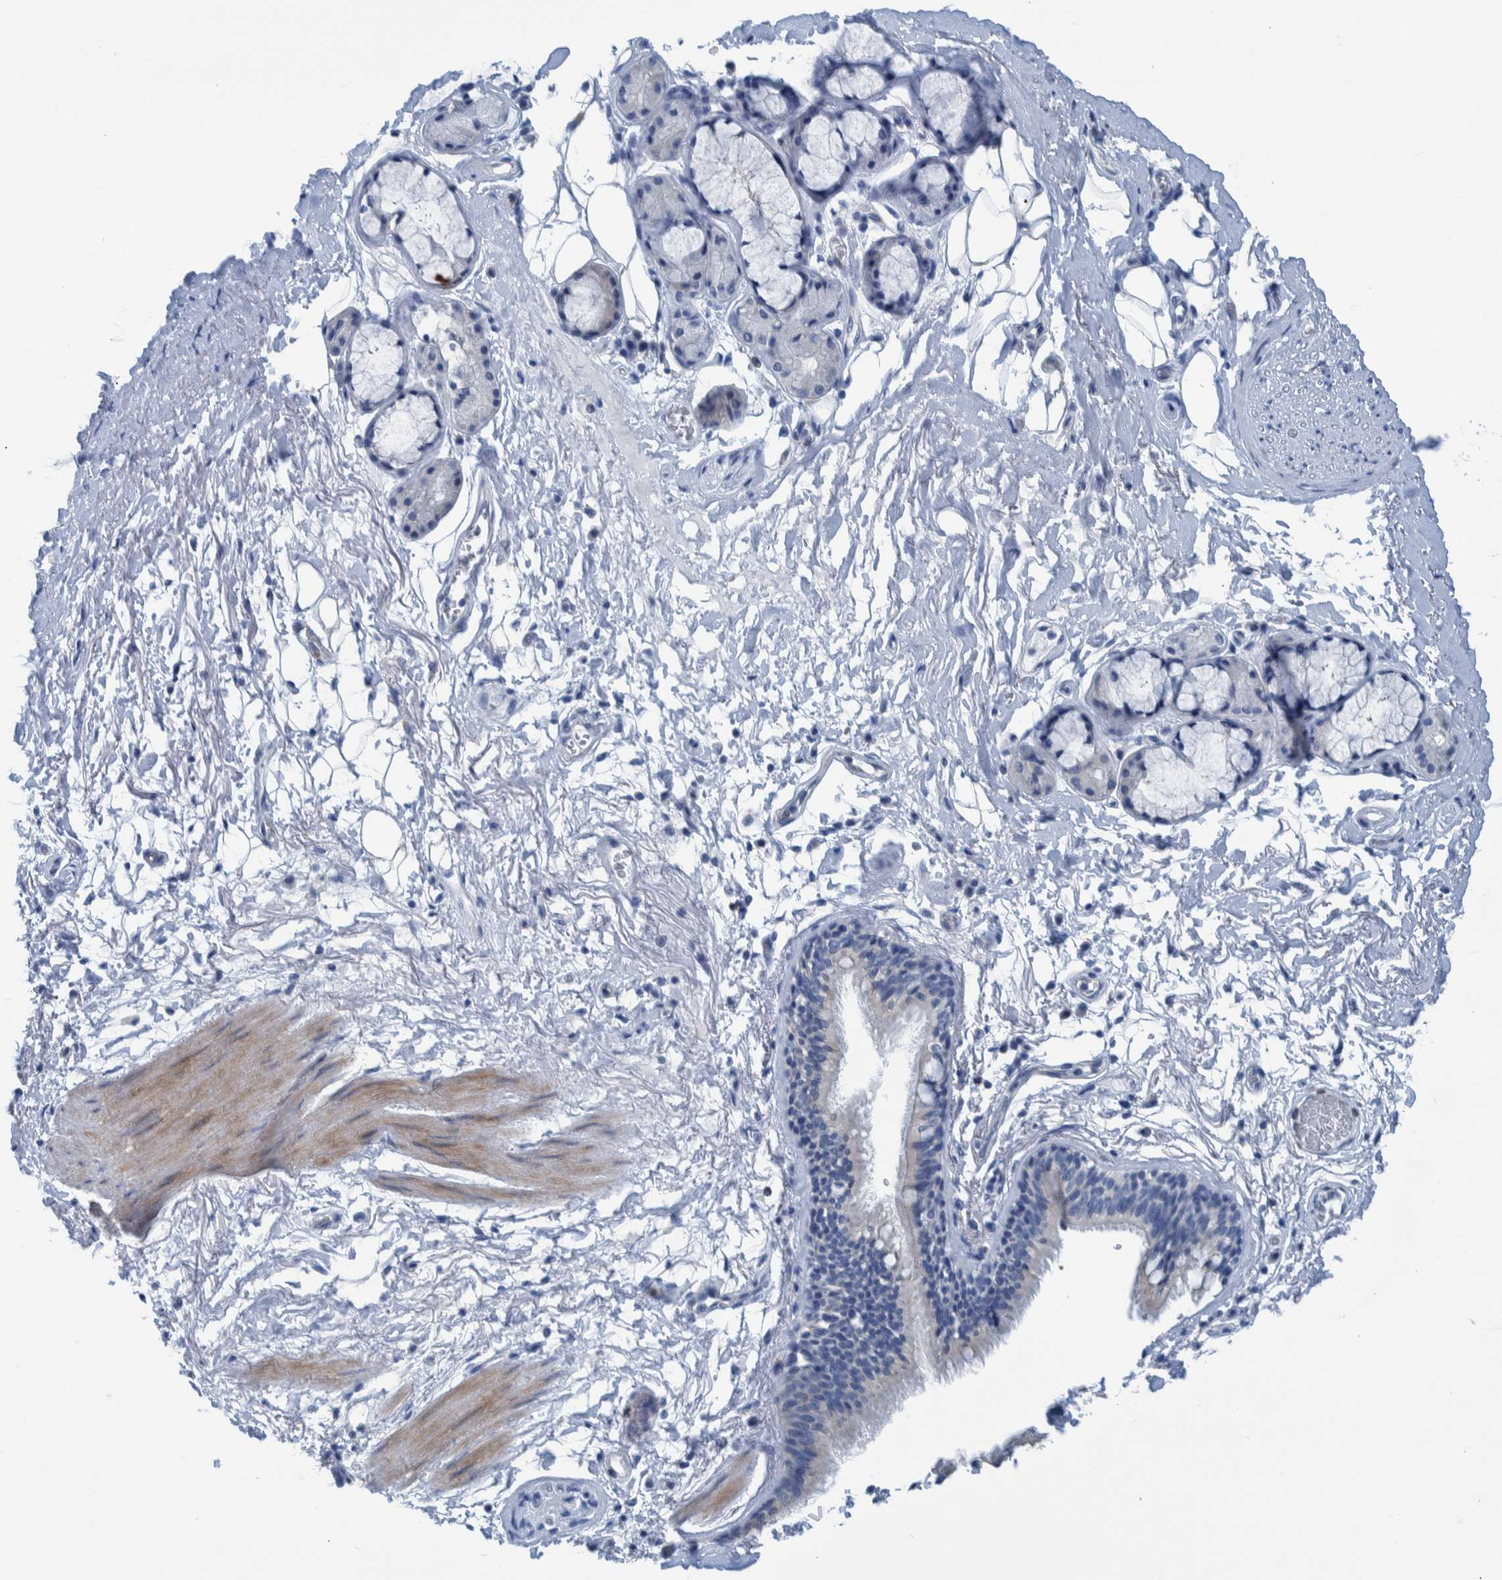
{"staining": {"intensity": "negative", "quantity": "none", "location": "none"}, "tissue": "bronchus", "cell_type": "Respiratory epithelial cells", "image_type": "normal", "snomed": [{"axis": "morphology", "description": "Normal tissue, NOS"}, {"axis": "topography", "description": "Cartilage tissue"}], "caption": "DAB (3,3'-diaminobenzidine) immunohistochemical staining of unremarkable bronchus displays no significant staining in respiratory epithelial cells. The staining was performed using DAB to visualize the protein expression in brown, while the nuclei were stained in blue with hematoxylin (Magnification: 20x).", "gene": "IDO1", "patient": {"sex": "female", "age": 63}}